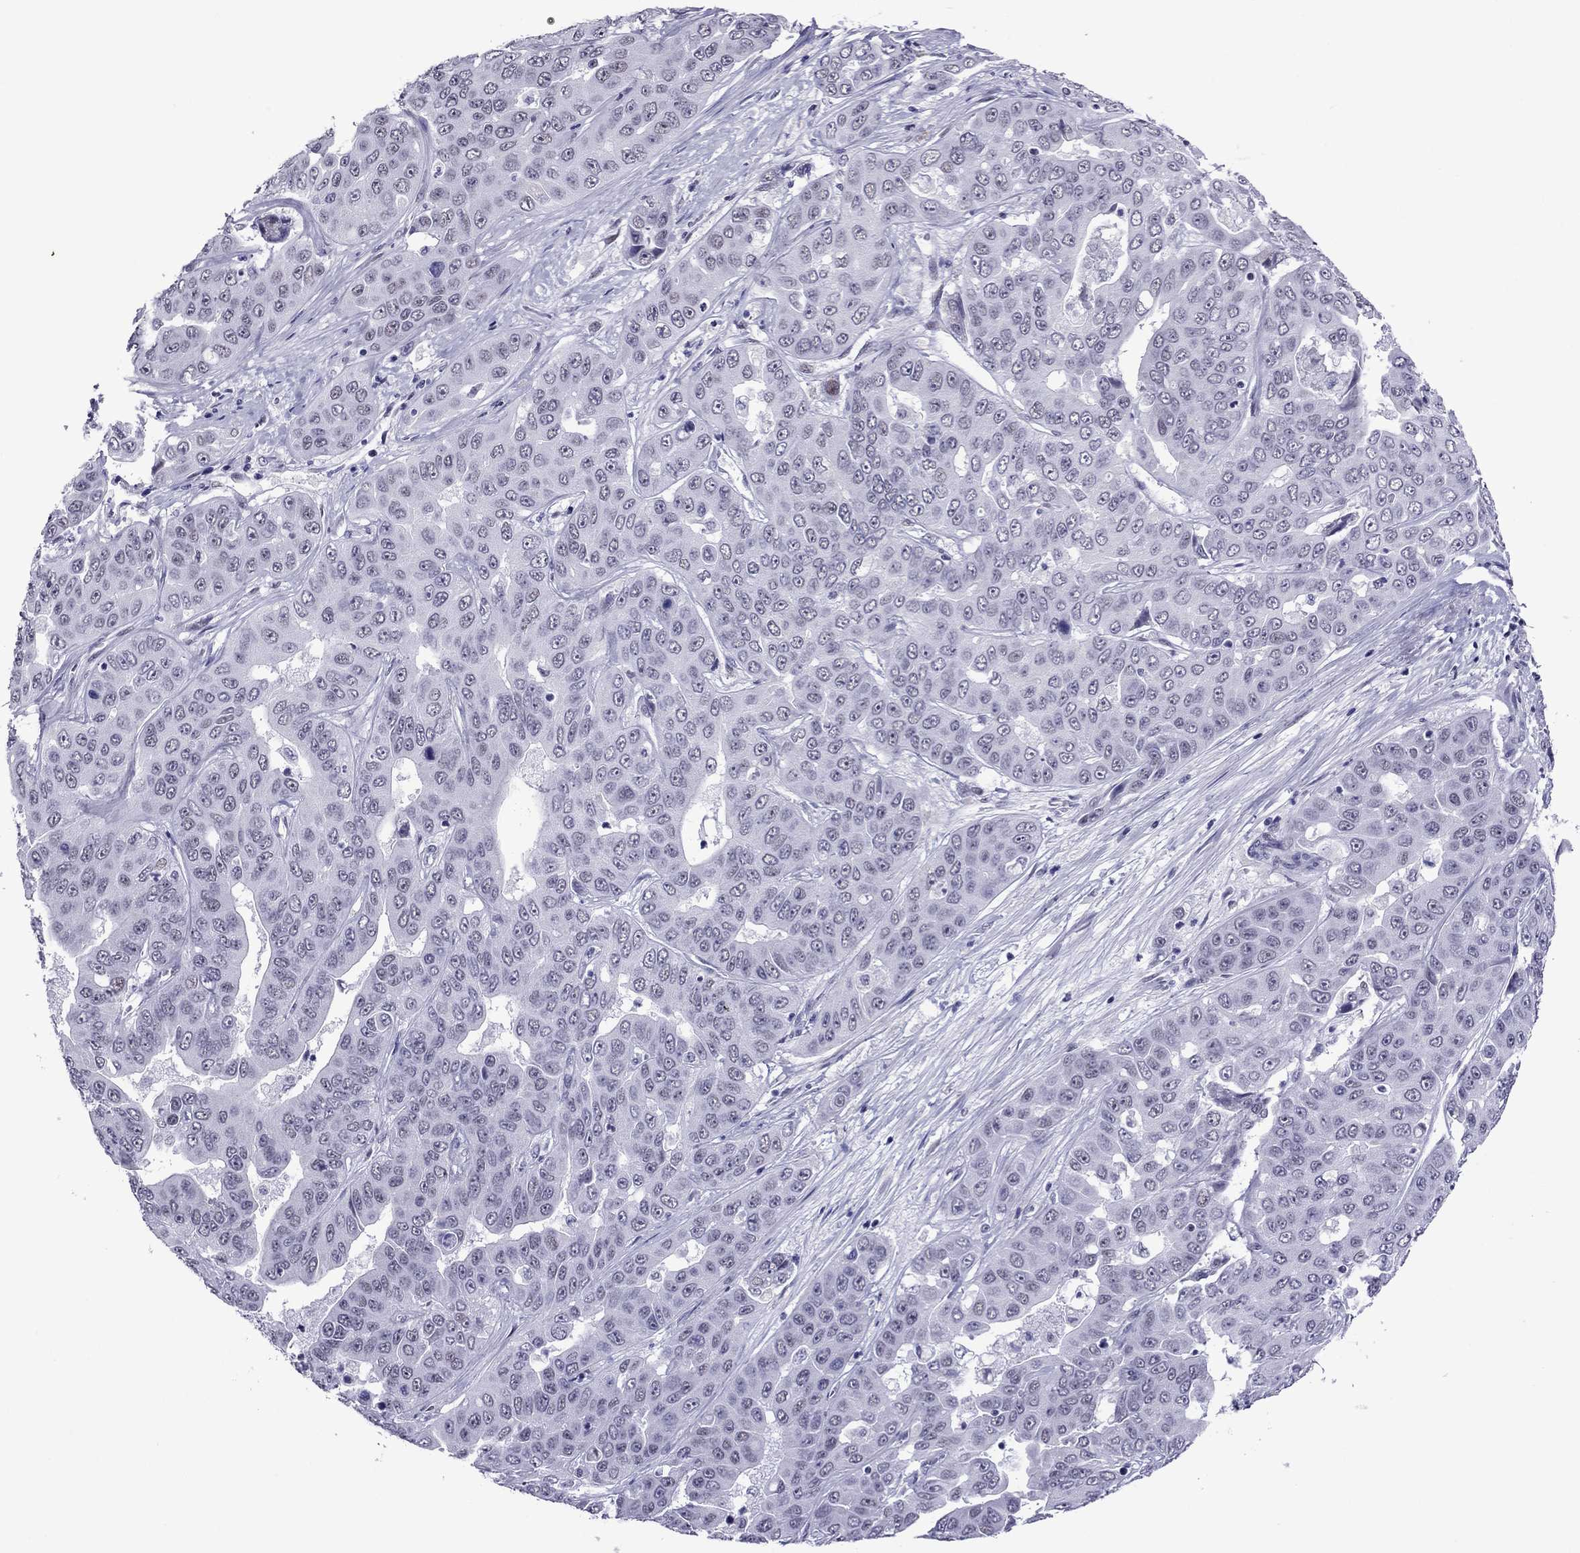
{"staining": {"intensity": "negative", "quantity": "none", "location": "none"}, "tissue": "liver cancer", "cell_type": "Tumor cells", "image_type": "cancer", "snomed": [{"axis": "morphology", "description": "Cholangiocarcinoma"}, {"axis": "topography", "description": "Liver"}], "caption": "High magnification brightfield microscopy of liver cancer (cholangiocarcinoma) stained with DAB (brown) and counterstained with hematoxylin (blue): tumor cells show no significant staining.", "gene": "ZNF646", "patient": {"sex": "female", "age": 52}}